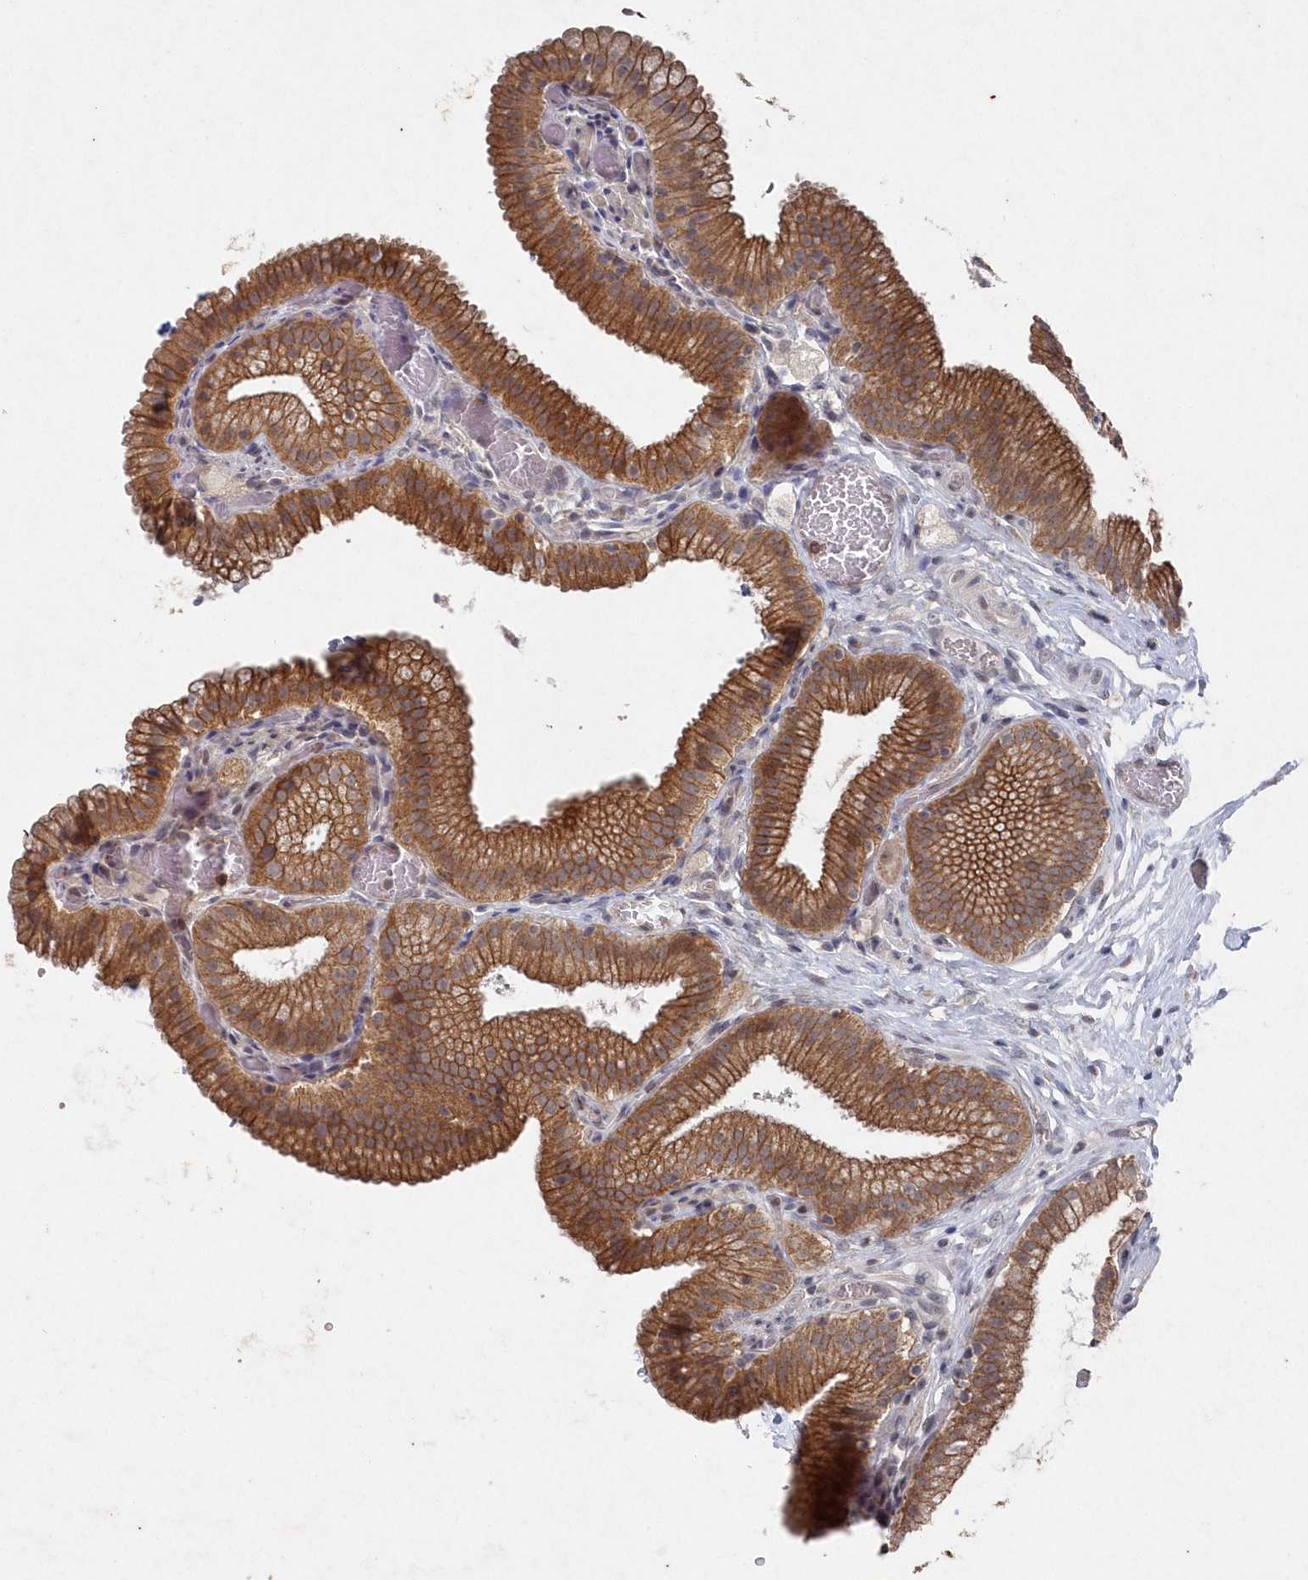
{"staining": {"intensity": "strong", "quantity": ">75%", "location": "cytoplasmic/membranous"}, "tissue": "gallbladder", "cell_type": "Glandular cells", "image_type": "normal", "snomed": [{"axis": "morphology", "description": "Normal tissue, NOS"}, {"axis": "topography", "description": "Gallbladder"}], "caption": "IHC (DAB (3,3'-diaminobenzidine)) staining of benign gallbladder reveals strong cytoplasmic/membranous protein staining in about >75% of glandular cells. (DAB (3,3'-diaminobenzidine) IHC, brown staining for protein, blue staining for nuclei).", "gene": "VSIG2", "patient": {"sex": "male", "age": 54}}